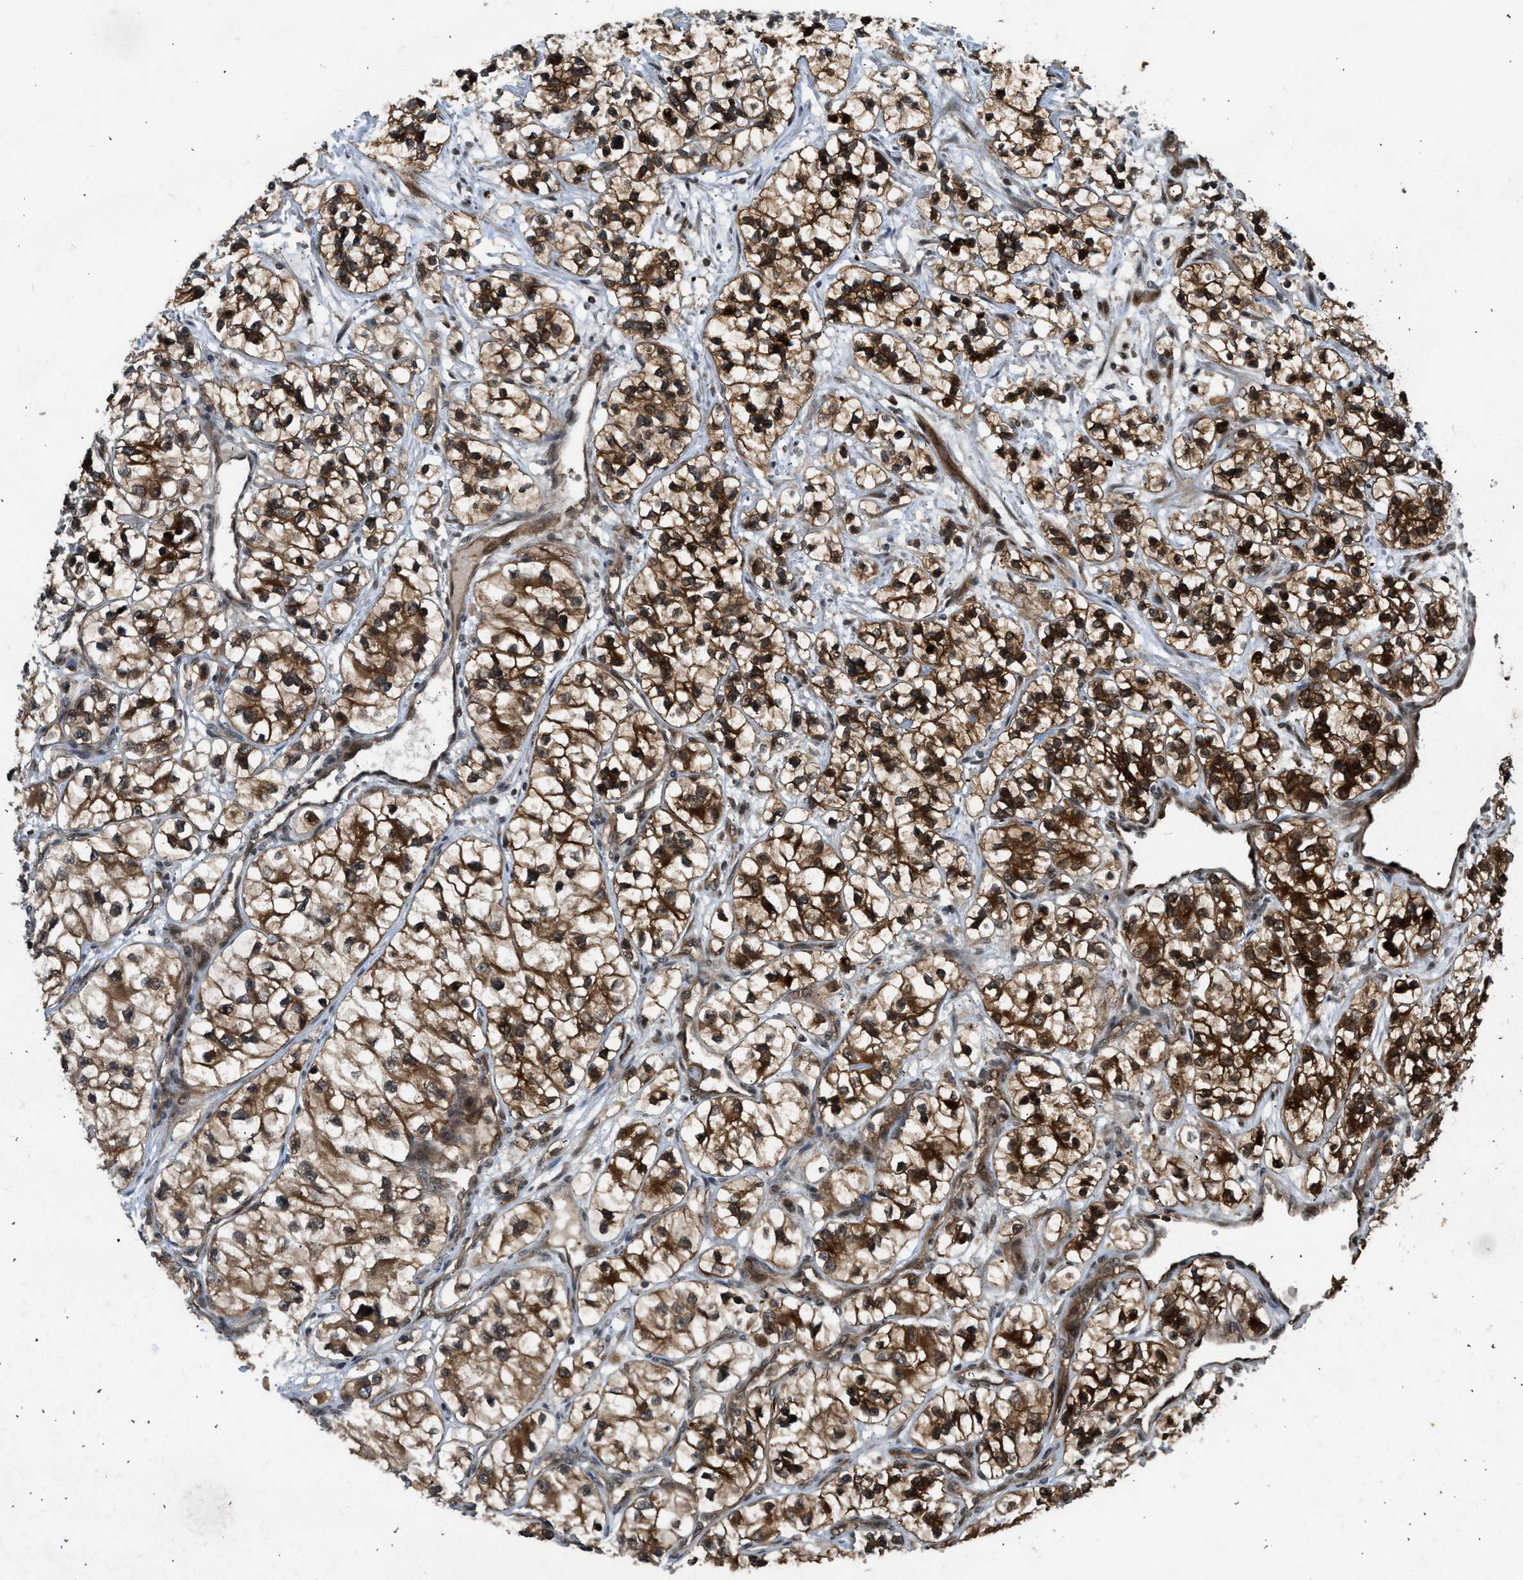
{"staining": {"intensity": "strong", "quantity": ">75%", "location": "cytoplasmic/membranous,nuclear"}, "tissue": "renal cancer", "cell_type": "Tumor cells", "image_type": "cancer", "snomed": [{"axis": "morphology", "description": "Adenocarcinoma, NOS"}, {"axis": "topography", "description": "Kidney"}], "caption": "This is a photomicrograph of immunohistochemistry (IHC) staining of renal cancer, which shows strong staining in the cytoplasmic/membranous and nuclear of tumor cells.", "gene": "TXNL1", "patient": {"sex": "female", "age": 57}}